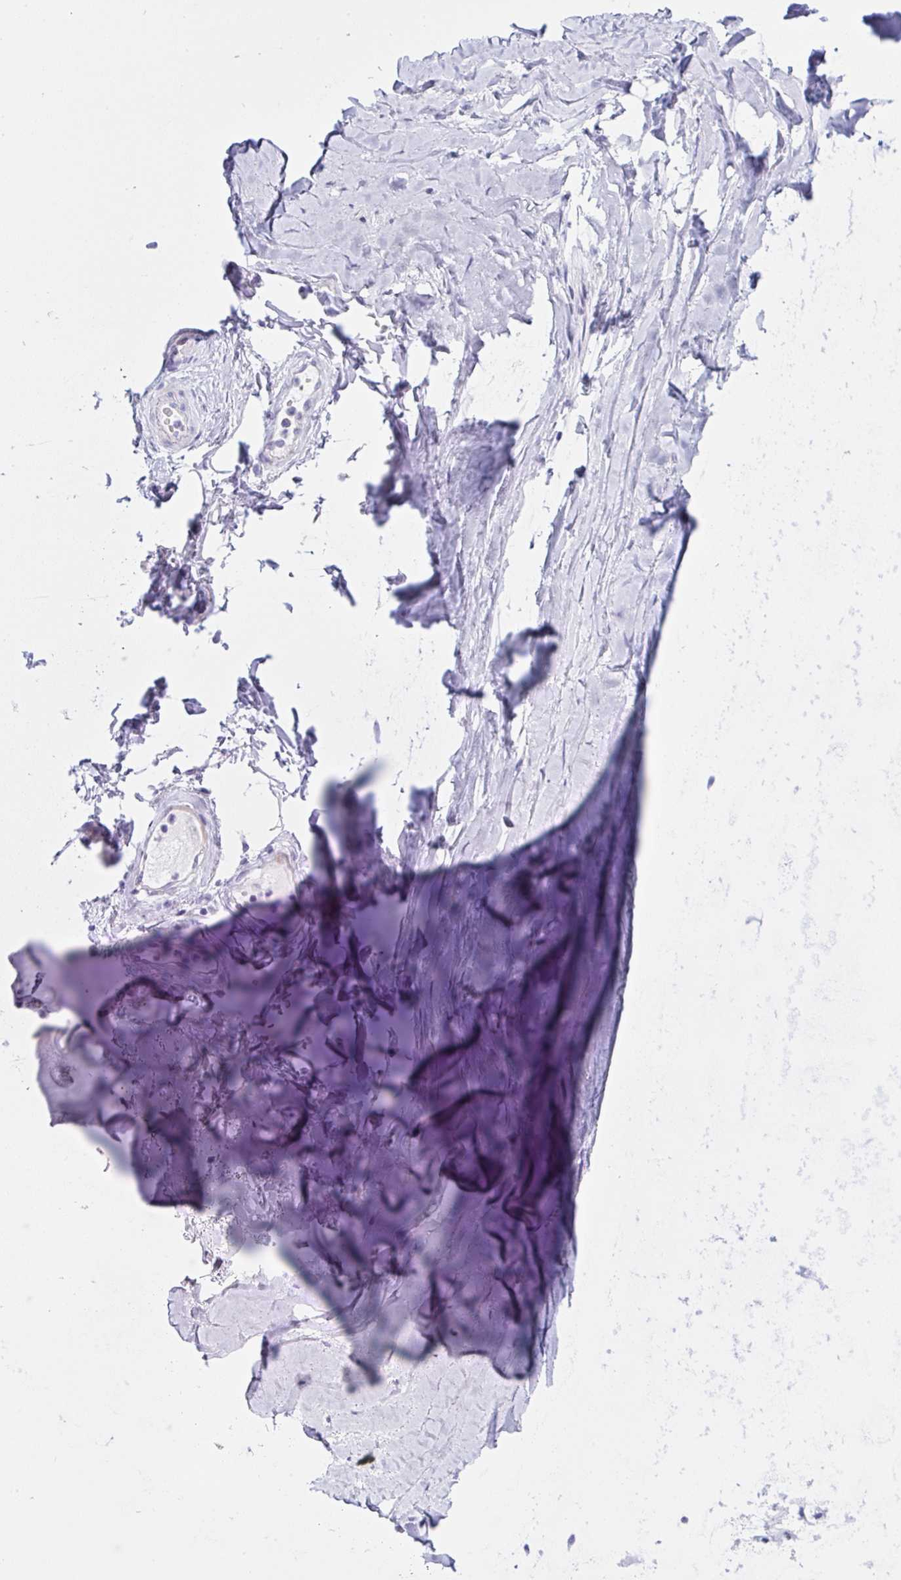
{"staining": {"intensity": "negative", "quantity": "none", "location": "none"}, "tissue": "adipose tissue", "cell_type": "Adipocytes", "image_type": "normal", "snomed": [{"axis": "morphology", "description": "Normal tissue, NOS"}, {"axis": "topography", "description": "Cartilage tissue"}, {"axis": "topography", "description": "Nasopharynx"}, {"axis": "topography", "description": "Thyroid gland"}], "caption": "The photomicrograph shows no staining of adipocytes in benign adipose tissue.", "gene": "ZNF713", "patient": {"sex": "male", "age": 63}}